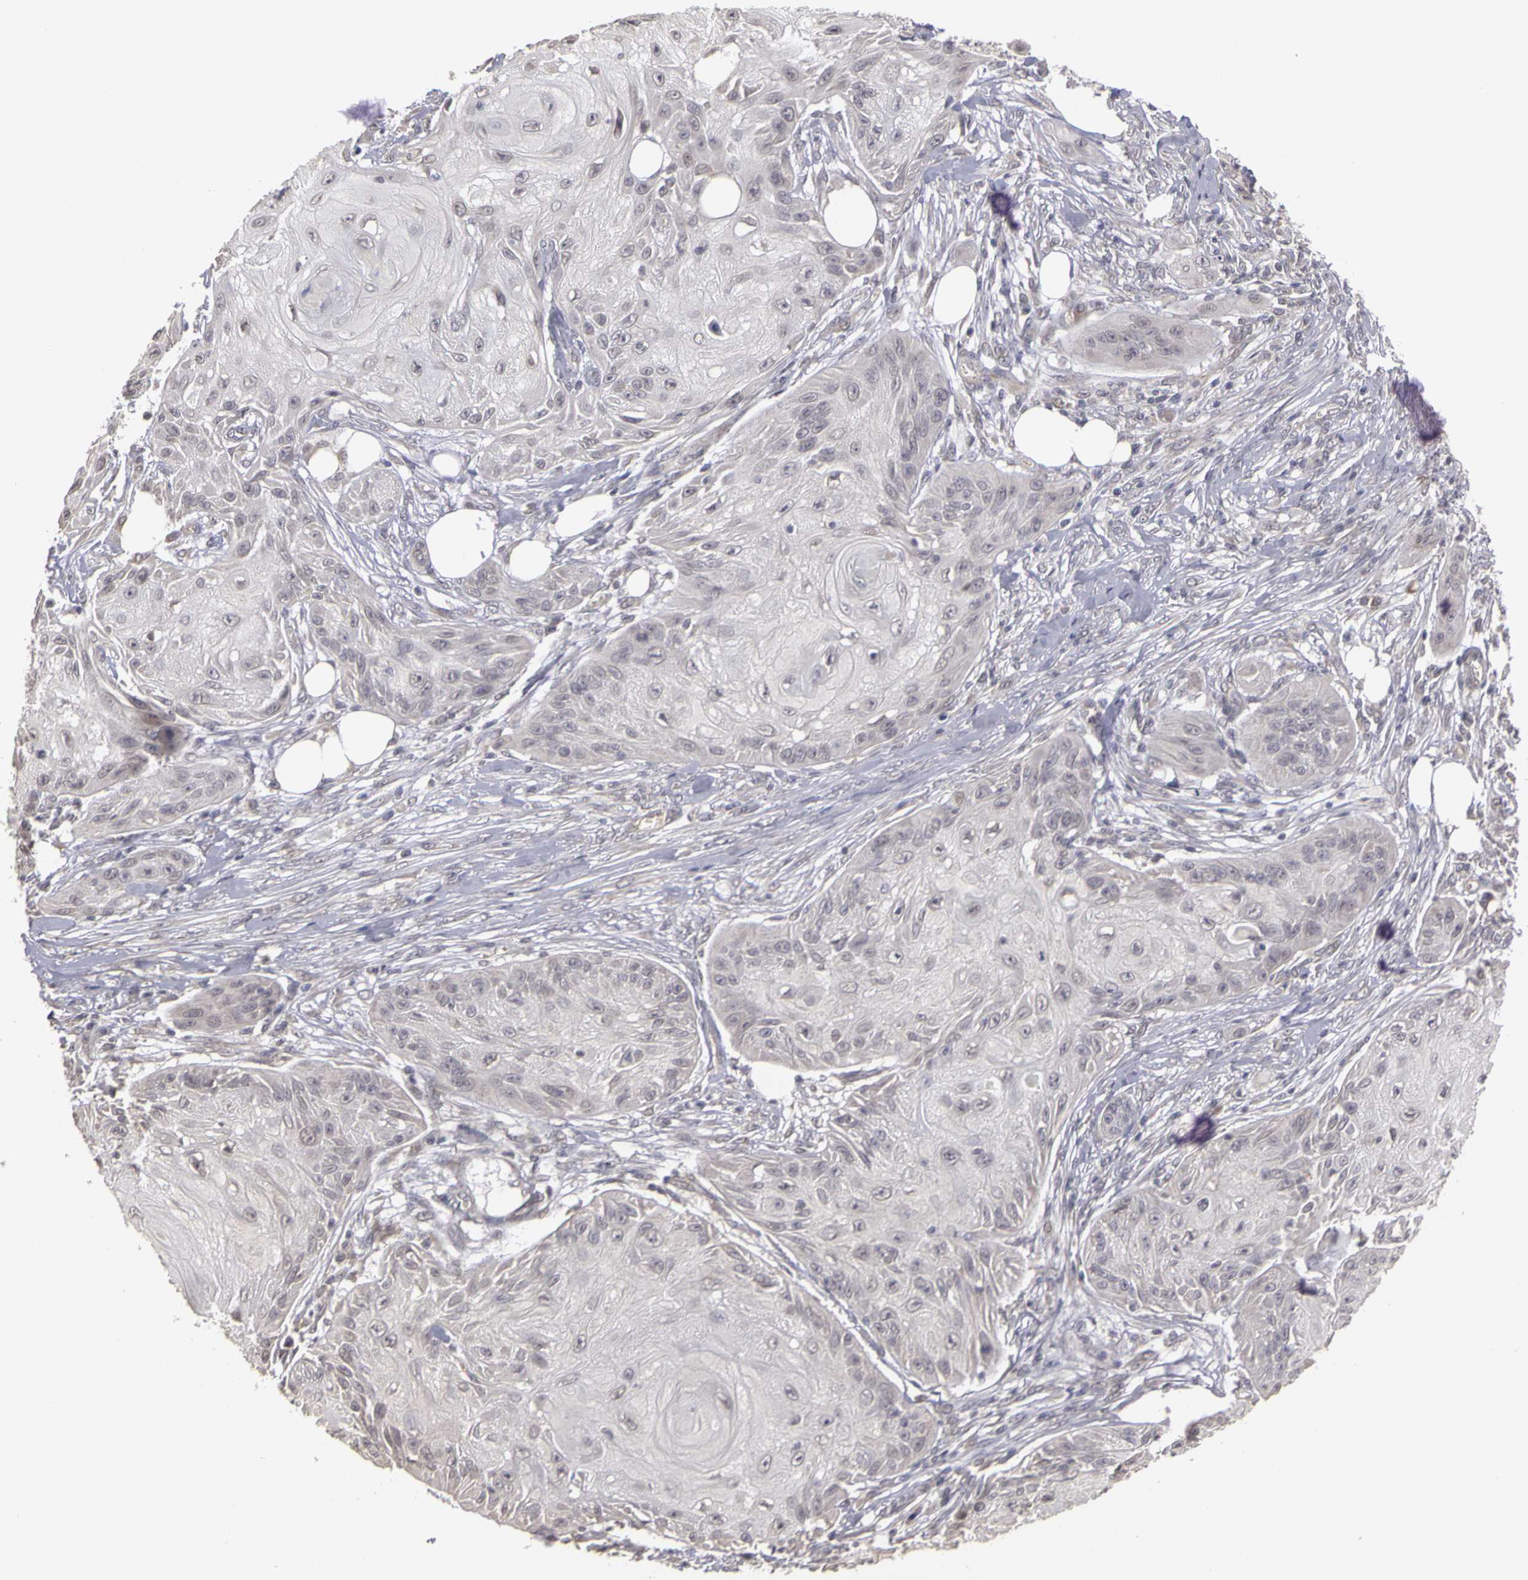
{"staining": {"intensity": "negative", "quantity": "none", "location": "none"}, "tissue": "skin cancer", "cell_type": "Tumor cells", "image_type": "cancer", "snomed": [{"axis": "morphology", "description": "Squamous cell carcinoma, NOS"}, {"axis": "topography", "description": "Skin"}], "caption": "A high-resolution histopathology image shows immunohistochemistry (IHC) staining of skin cancer (squamous cell carcinoma), which reveals no significant positivity in tumor cells.", "gene": "FRMD7", "patient": {"sex": "female", "age": 88}}